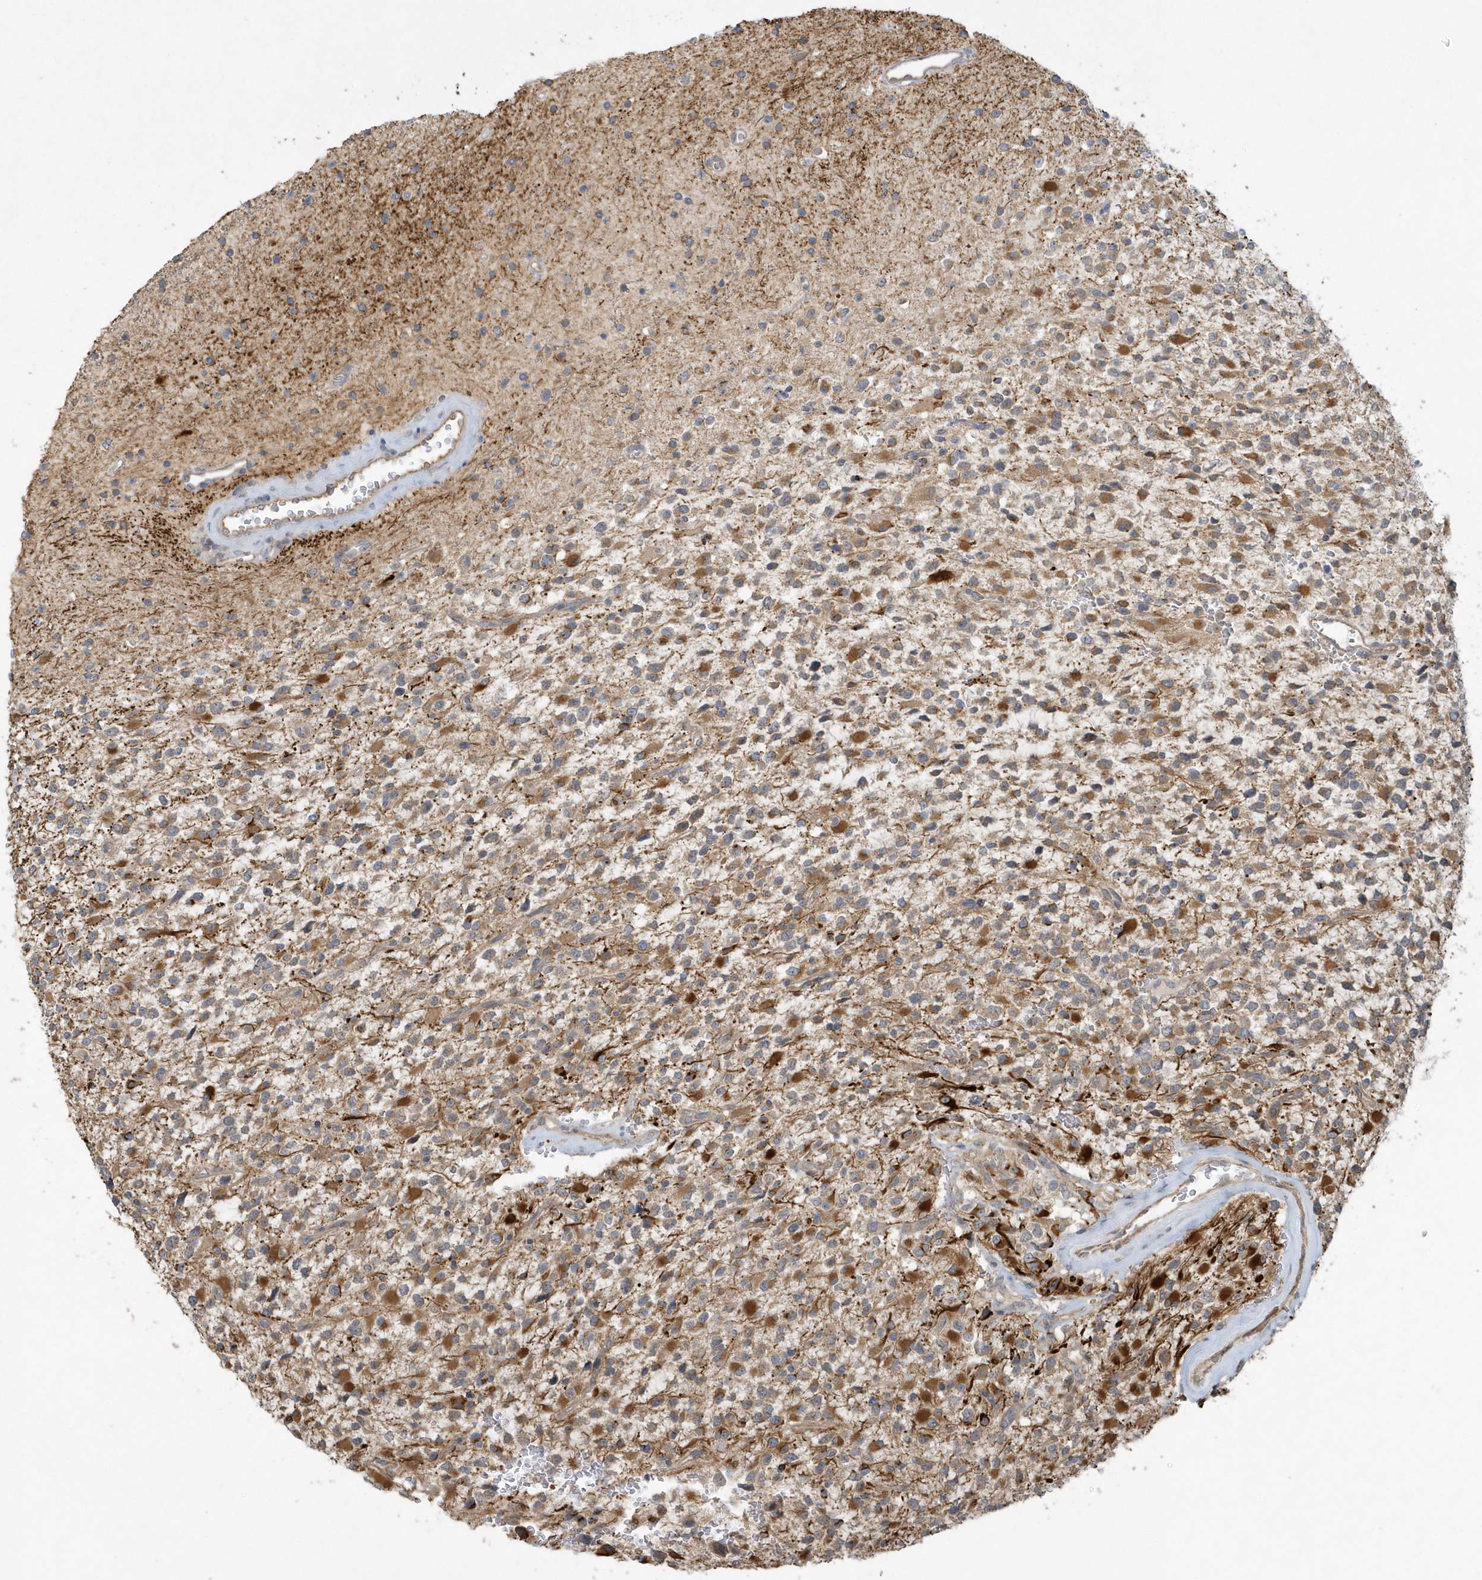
{"staining": {"intensity": "moderate", "quantity": "<25%", "location": "cytoplasmic/membranous"}, "tissue": "glioma", "cell_type": "Tumor cells", "image_type": "cancer", "snomed": [{"axis": "morphology", "description": "Glioma, malignant, High grade"}, {"axis": "topography", "description": "Brain"}], "caption": "The immunohistochemical stain highlights moderate cytoplasmic/membranous positivity in tumor cells of malignant high-grade glioma tissue. The protein of interest is shown in brown color, while the nuclei are stained blue.", "gene": "THG1L", "patient": {"sex": "male", "age": 34}}